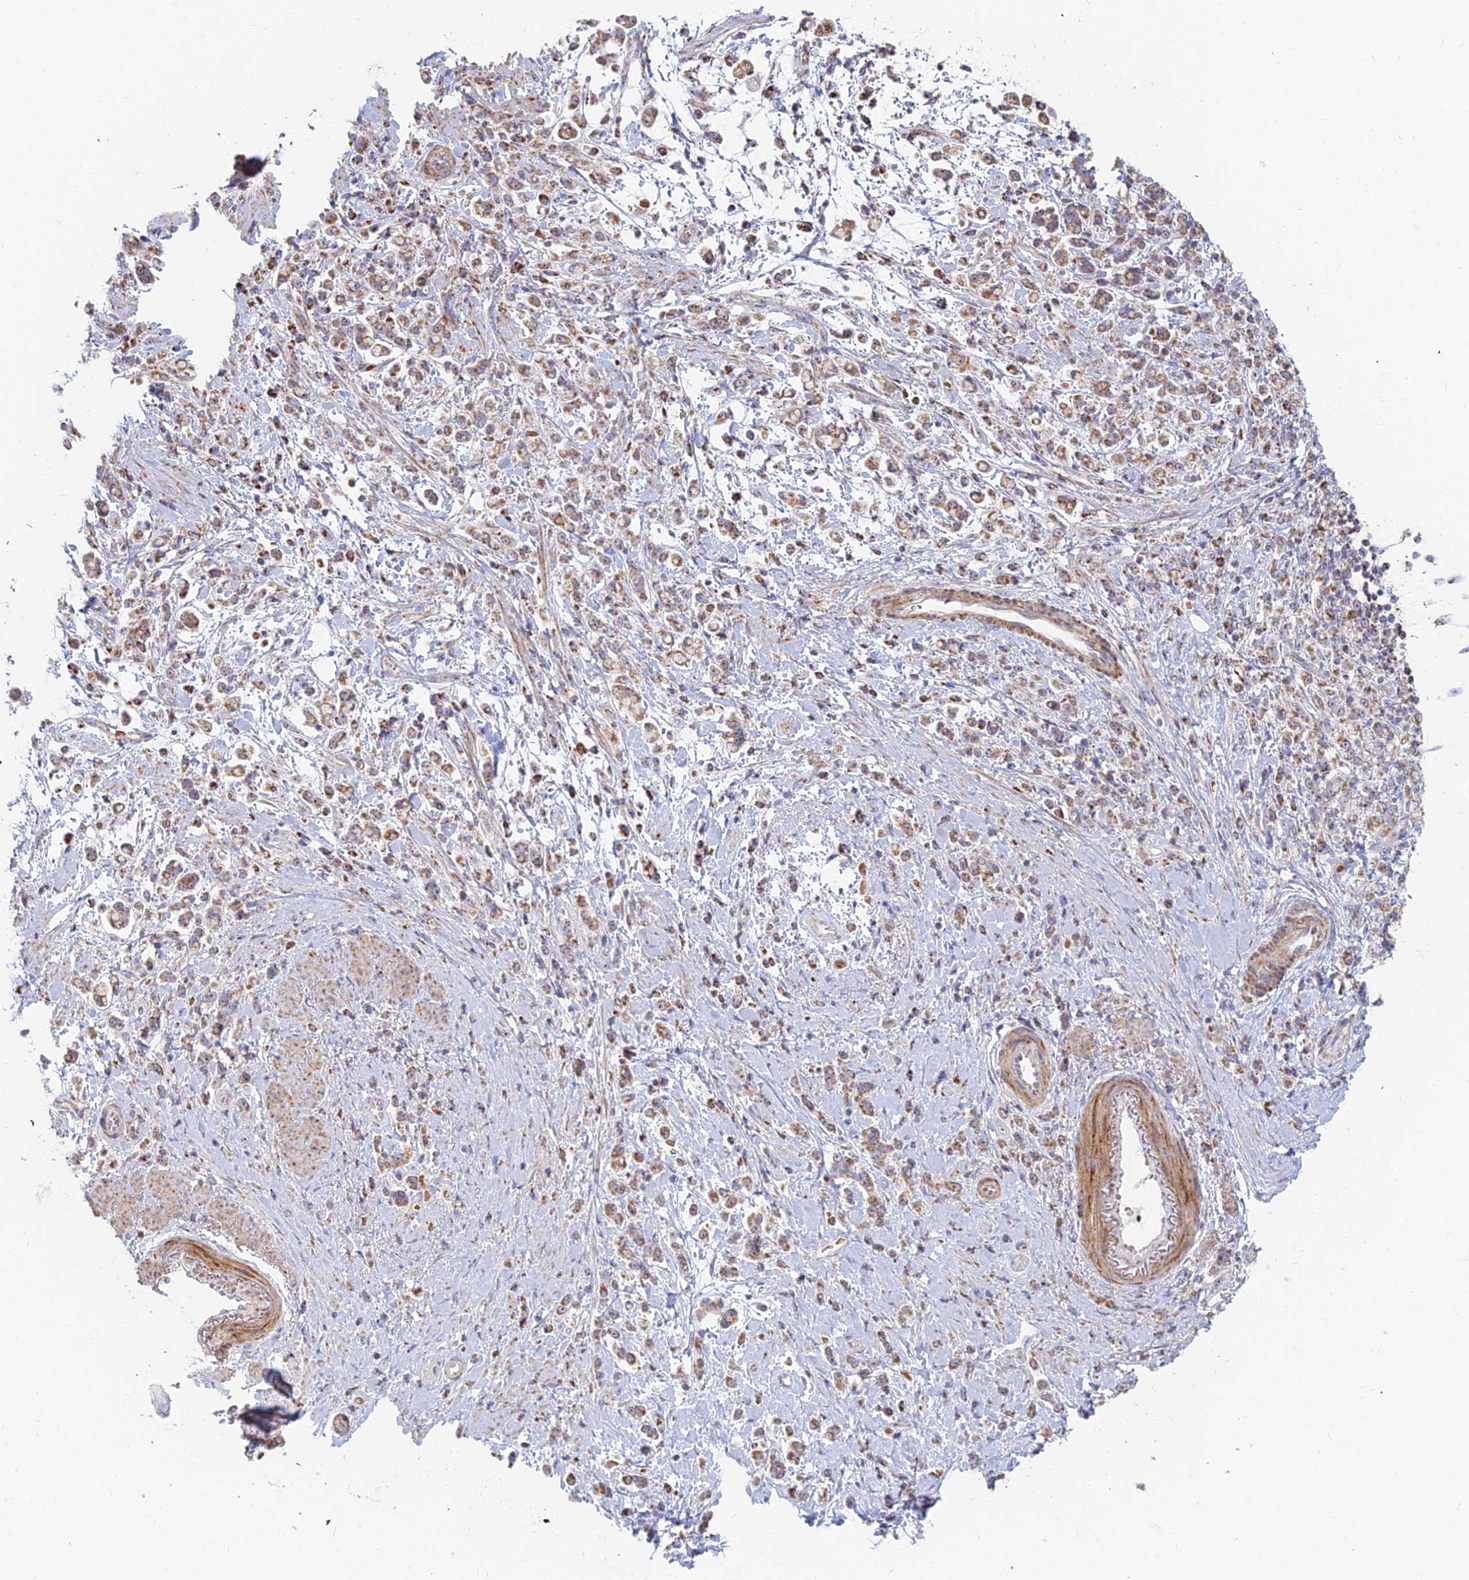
{"staining": {"intensity": "moderate", "quantity": ">75%", "location": "cytoplasmic/membranous"}, "tissue": "stomach cancer", "cell_type": "Tumor cells", "image_type": "cancer", "snomed": [{"axis": "morphology", "description": "Adenocarcinoma, NOS"}, {"axis": "topography", "description": "Stomach"}], "caption": "High-power microscopy captured an immunohistochemistry (IHC) histopathology image of stomach cancer (adenocarcinoma), revealing moderate cytoplasmic/membranous staining in approximately >75% of tumor cells.", "gene": "SLC35F4", "patient": {"sex": "female", "age": 60}}